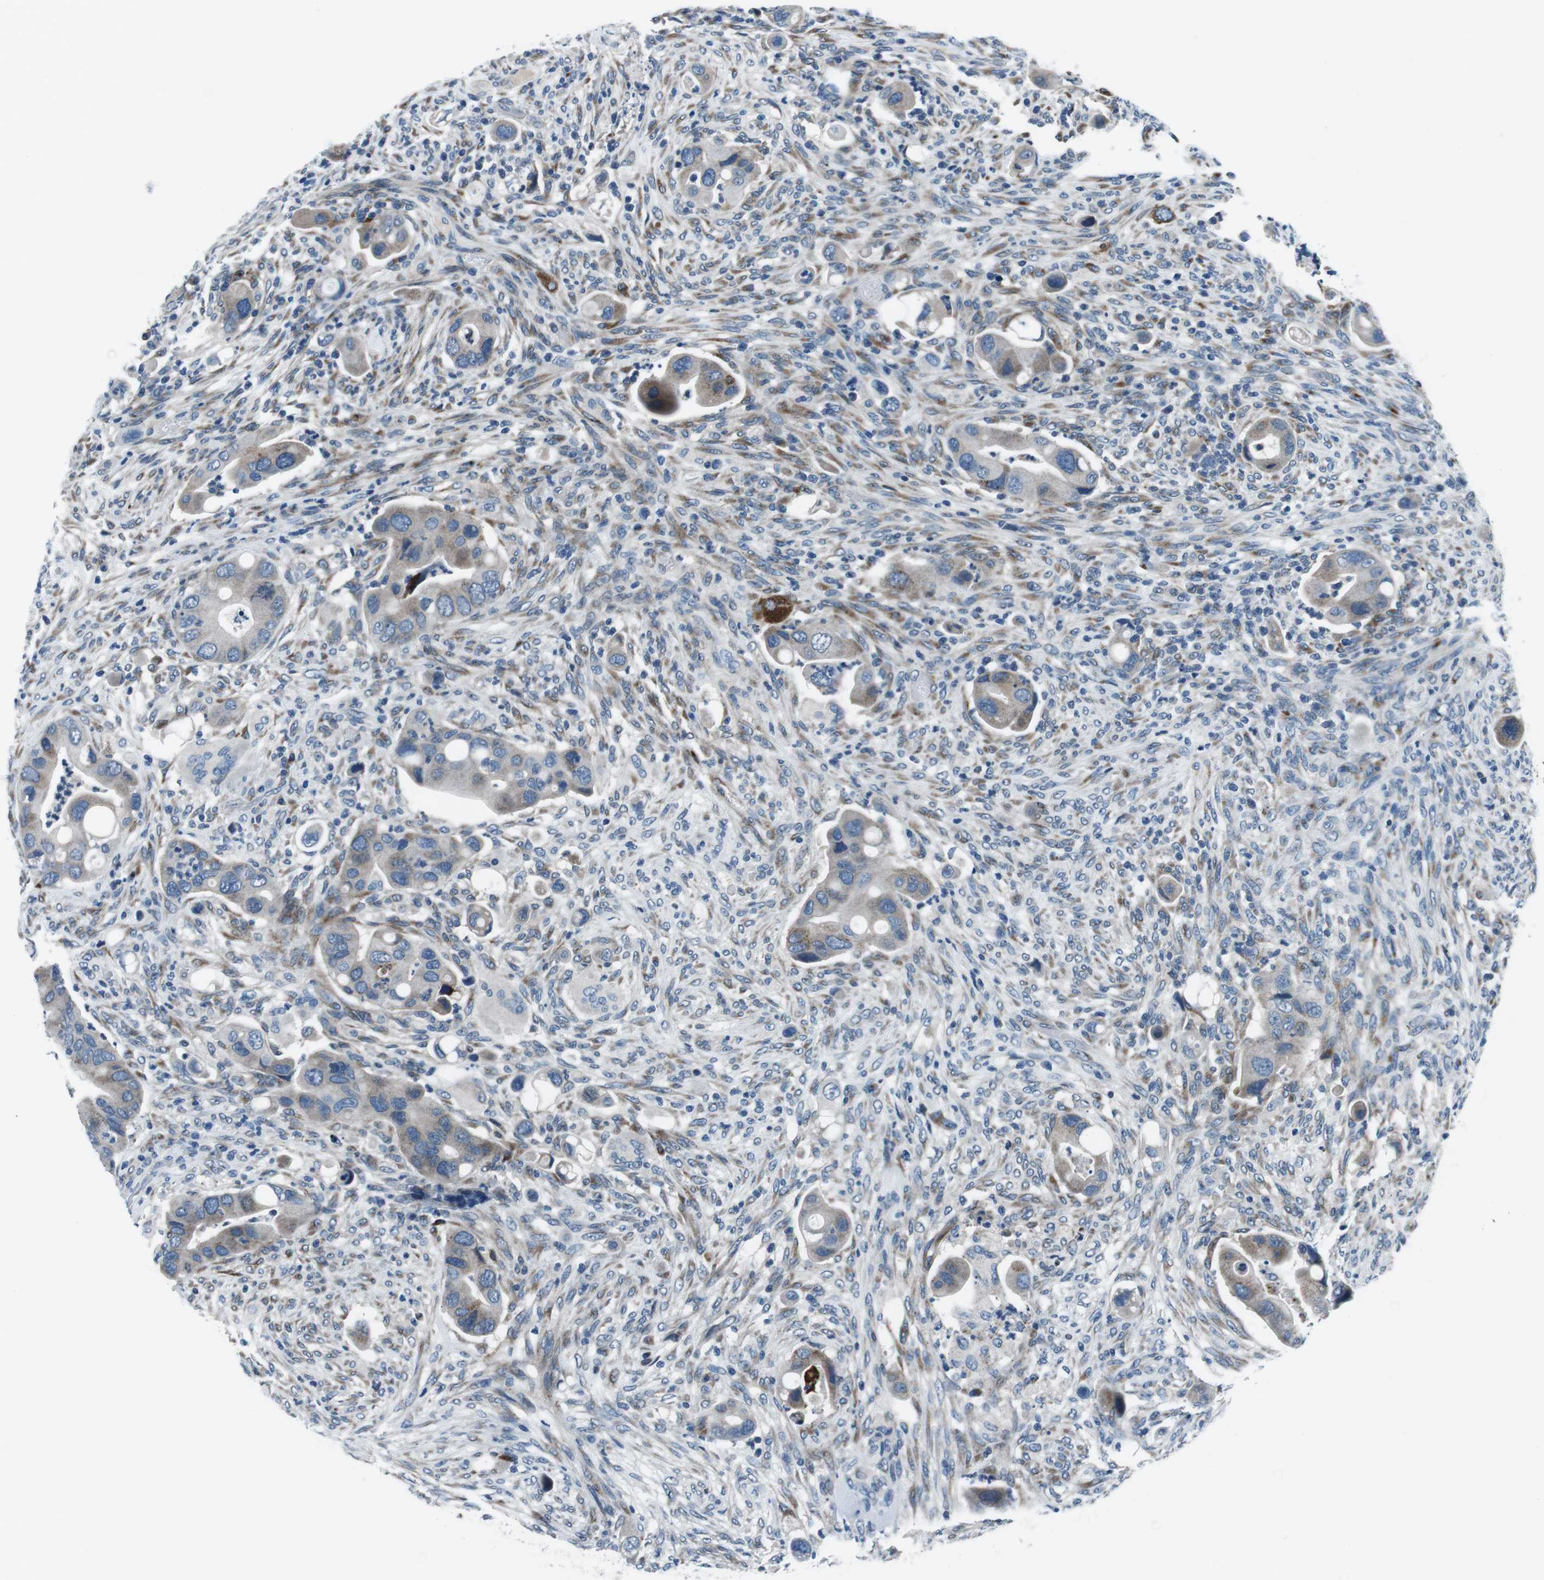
{"staining": {"intensity": "weak", "quantity": "25%-75%", "location": "cytoplasmic/membranous"}, "tissue": "colorectal cancer", "cell_type": "Tumor cells", "image_type": "cancer", "snomed": [{"axis": "morphology", "description": "Adenocarcinoma, NOS"}, {"axis": "topography", "description": "Rectum"}], "caption": "Adenocarcinoma (colorectal) was stained to show a protein in brown. There is low levels of weak cytoplasmic/membranous positivity in about 25%-75% of tumor cells.", "gene": "NUCB2", "patient": {"sex": "female", "age": 57}}